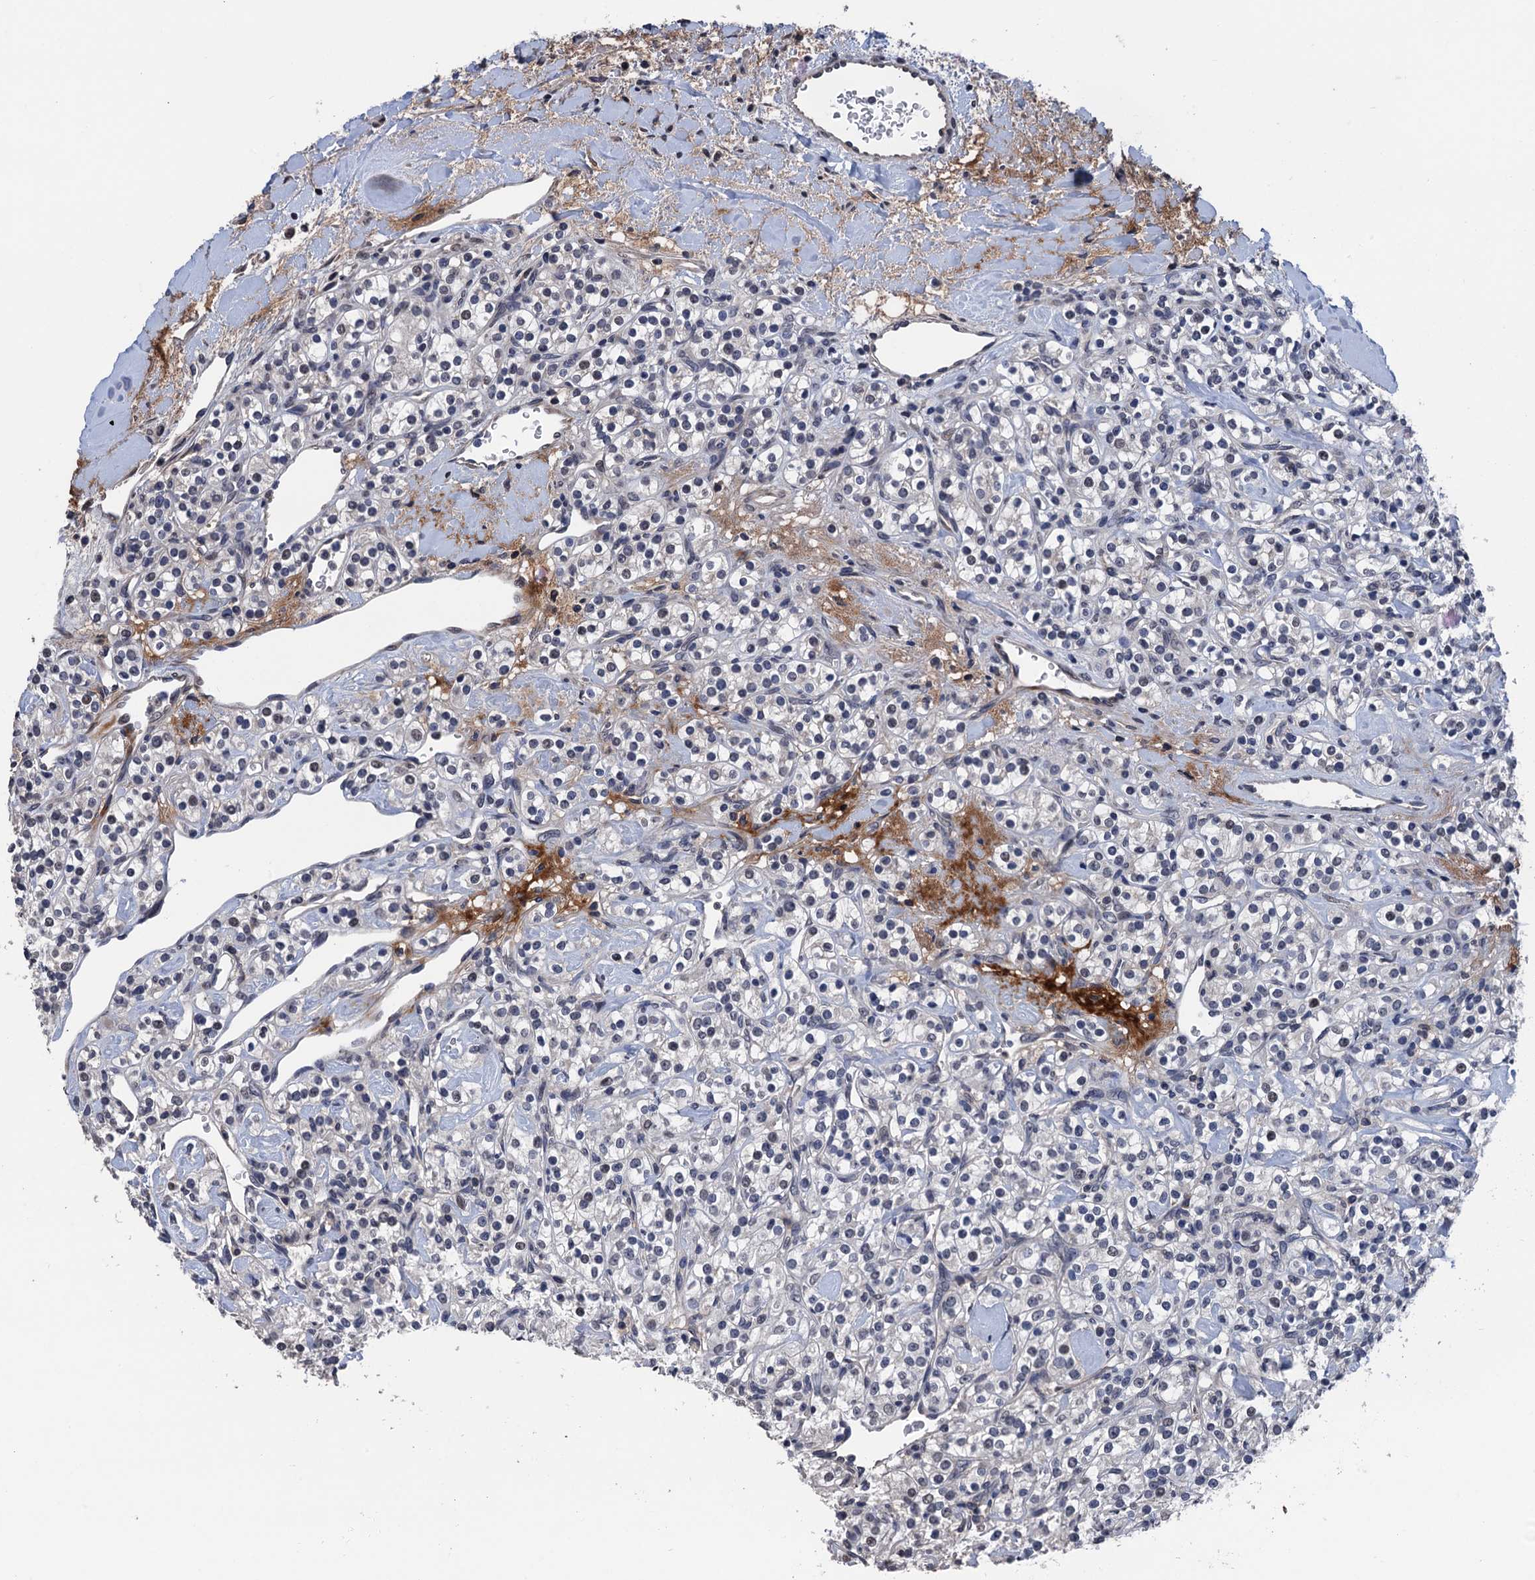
{"staining": {"intensity": "negative", "quantity": "none", "location": "none"}, "tissue": "renal cancer", "cell_type": "Tumor cells", "image_type": "cancer", "snomed": [{"axis": "morphology", "description": "Adenocarcinoma, NOS"}, {"axis": "topography", "description": "Kidney"}], "caption": "Immunohistochemistry (IHC) photomicrograph of neoplastic tissue: human renal adenocarcinoma stained with DAB (3,3'-diaminobenzidine) demonstrates no significant protein expression in tumor cells.", "gene": "ART5", "patient": {"sex": "male", "age": 77}}